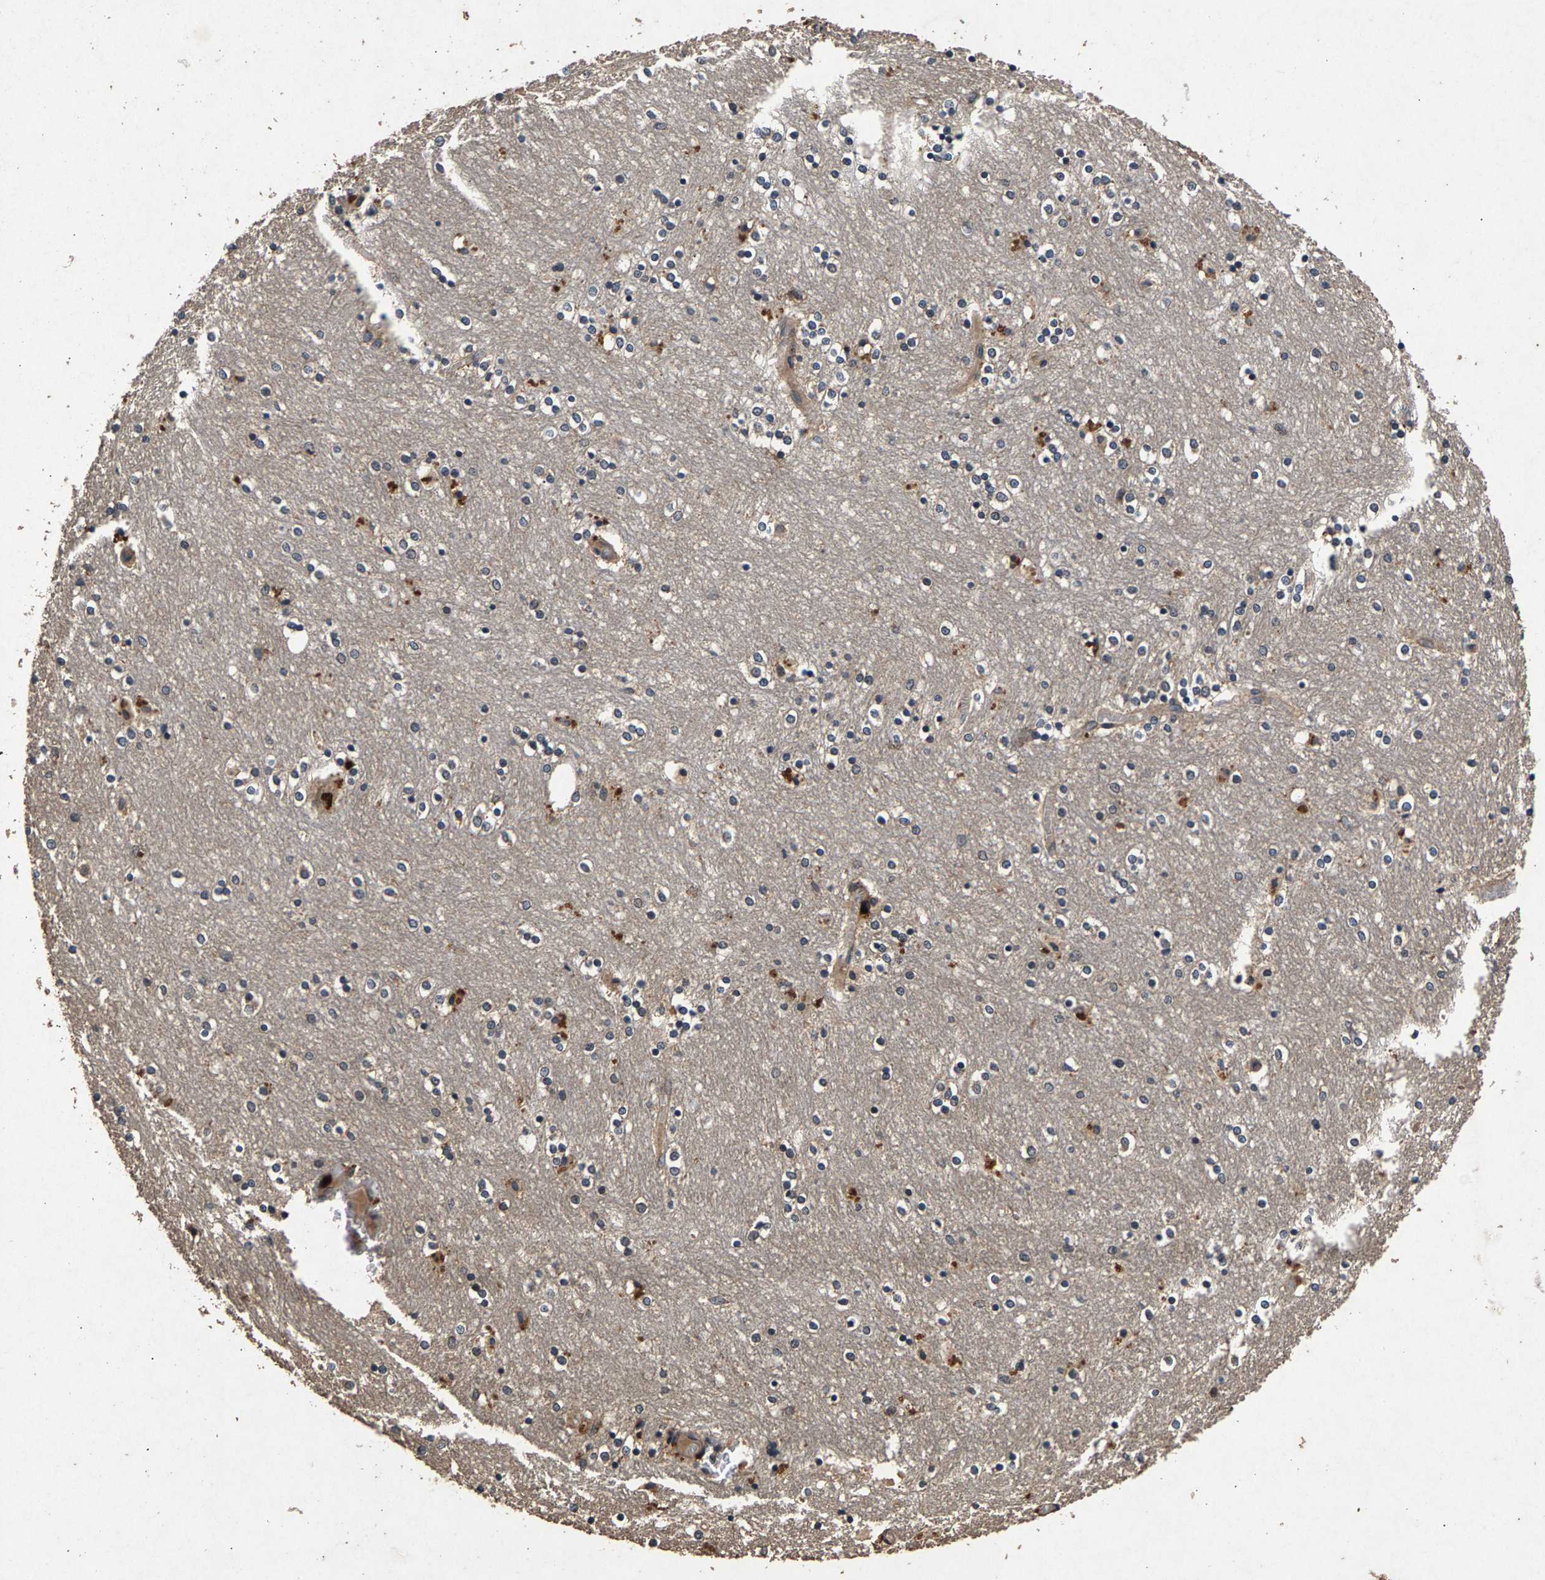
{"staining": {"intensity": "moderate", "quantity": "<25%", "location": "cytoplasmic/membranous"}, "tissue": "caudate", "cell_type": "Glial cells", "image_type": "normal", "snomed": [{"axis": "morphology", "description": "Normal tissue, NOS"}, {"axis": "topography", "description": "Lateral ventricle wall"}], "caption": "Immunohistochemical staining of benign human caudate reveals low levels of moderate cytoplasmic/membranous staining in approximately <25% of glial cells. The staining was performed using DAB, with brown indicating positive protein expression. Nuclei are stained blue with hematoxylin.", "gene": "PPP1CC", "patient": {"sex": "female", "age": 54}}